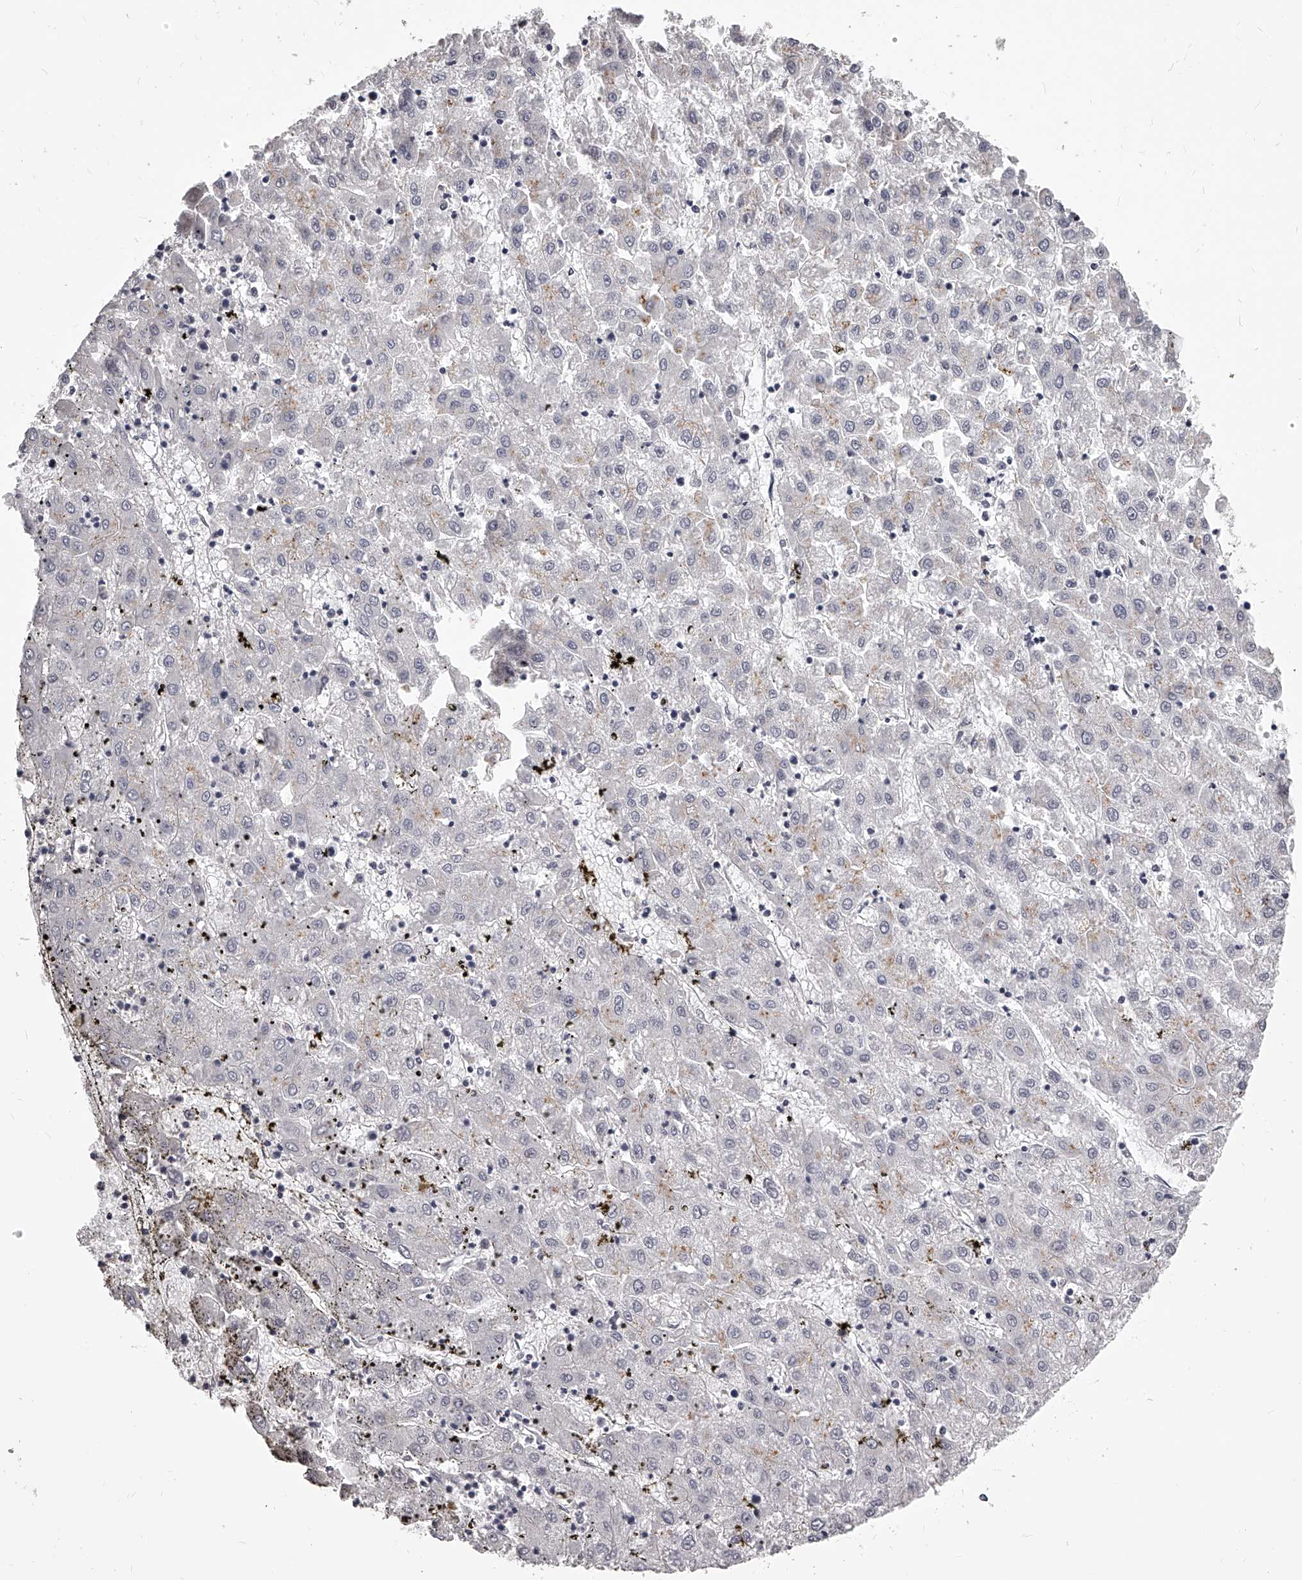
{"staining": {"intensity": "negative", "quantity": "none", "location": "none"}, "tissue": "liver cancer", "cell_type": "Tumor cells", "image_type": "cancer", "snomed": [{"axis": "morphology", "description": "Carcinoma, Hepatocellular, NOS"}, {"axis": "topography", "description": "Liver"}], "caption": "Immunohistochemical staining of human liver cancer (hepatocellular carcinoma) demonstrates no significant positivity in tumor cells. The staining is performed using DAB brown chromogen with nuclei counter-stained in using hematoxylin.", "gene": "DMRT1", "patient": {"sex": "male", "age": 72}}